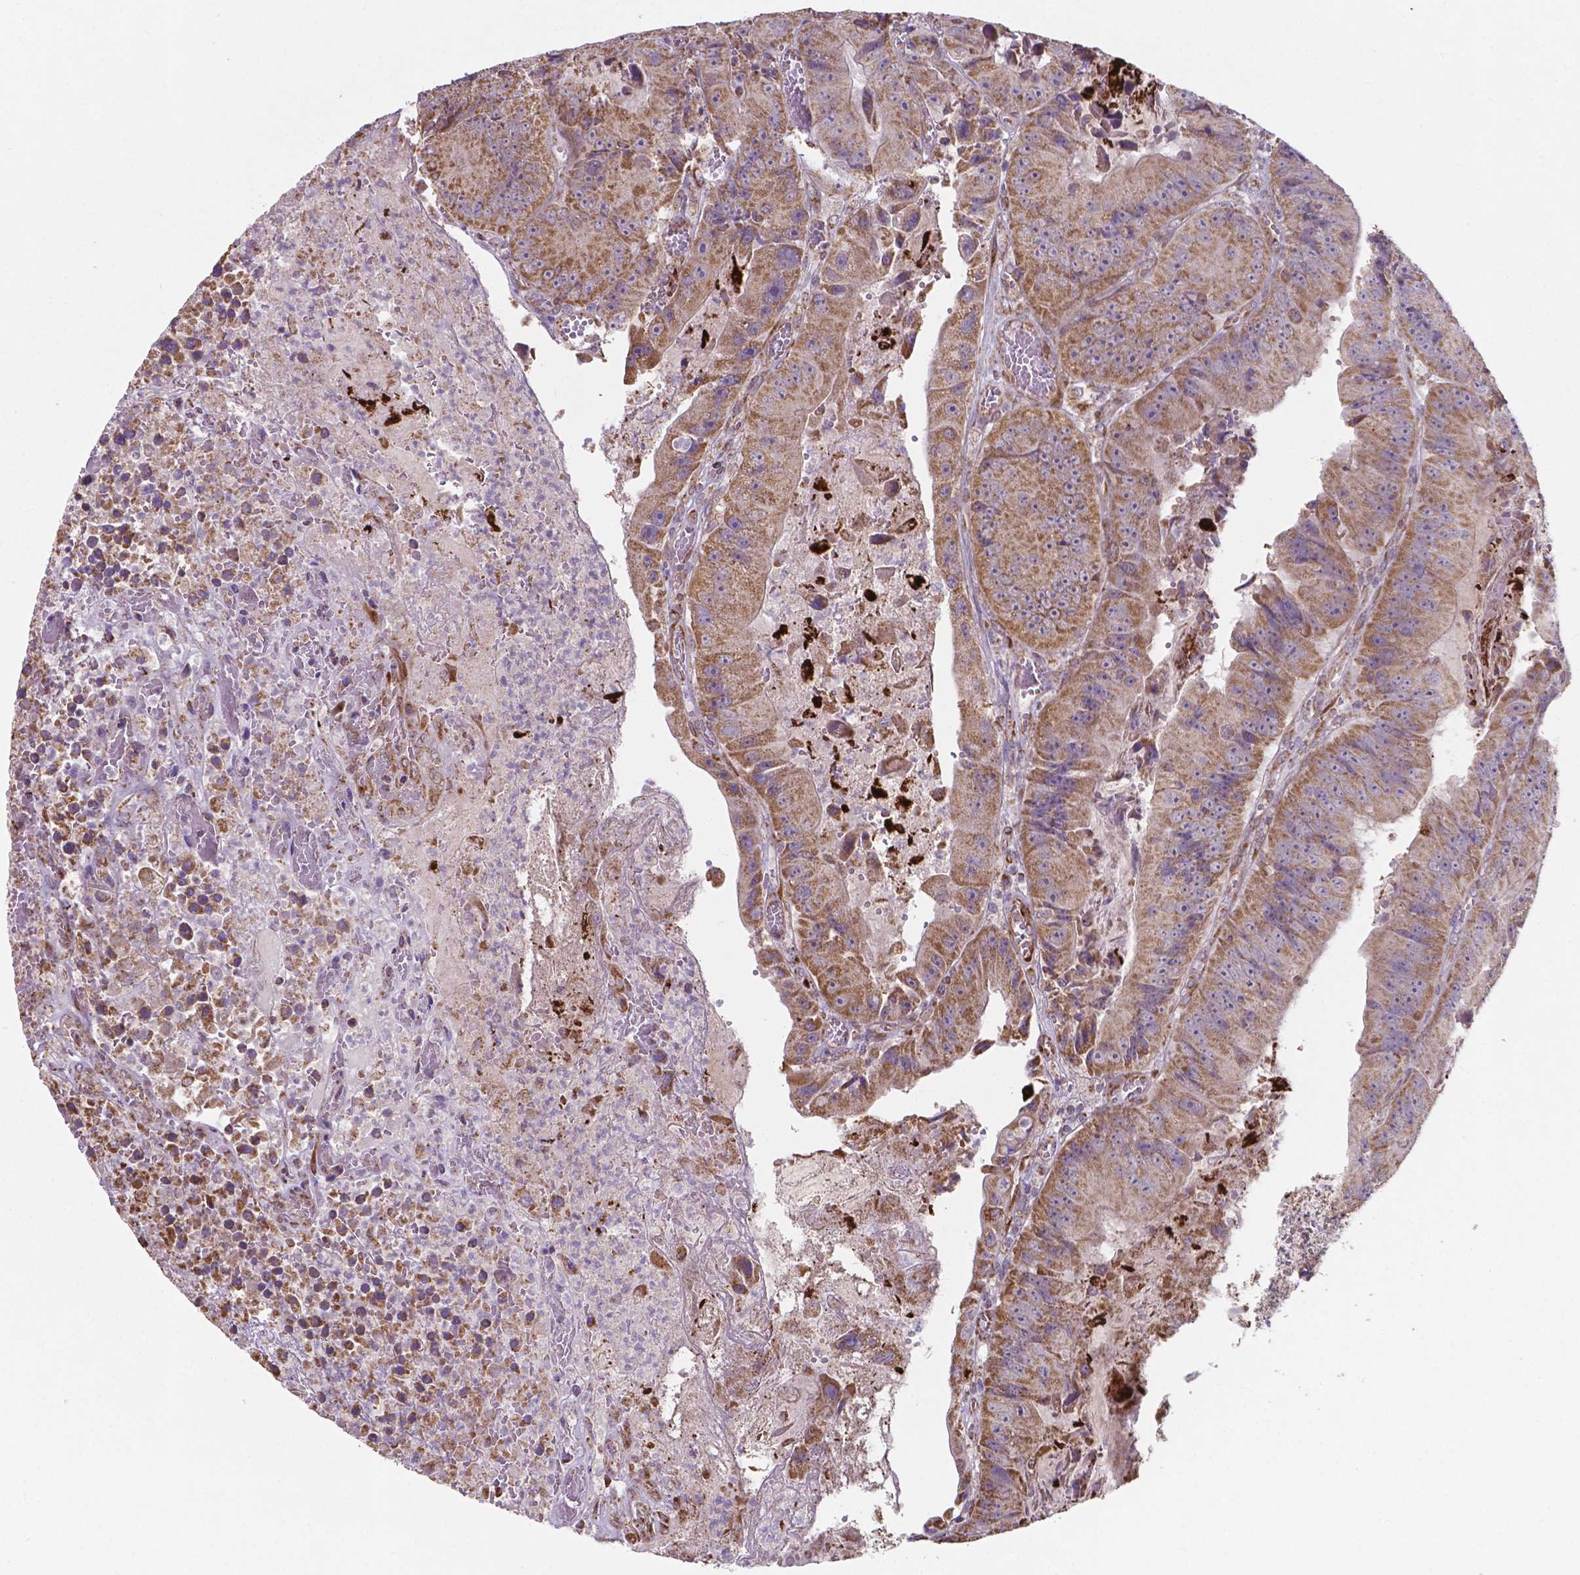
{"staining": {"intensity": "moderate", "quantity": ">75%", "location": "cytoplasmic/membranous"}, "tissue": "colorectal cancer", "cell_type": "Tumor cells", "image_type": "cancer", "snomed": [{"axis": "morphology", "description": "Adenocarcinoma, NOS"}, {"axis": "topography", "description": "Colon"}], "caption": "Immunohistochemical staining of colorectal cancer reveals medium levels of moderate cytoplasmic/membranous positivity in approximately >75% of tumor cells. The staining was performed using DAB, with brown indicating positive protein expression. Nuclei are stained blue with hematoxylin.", "gene": "FAM114A1", "patient": {"sex": "female", "age": 86}}